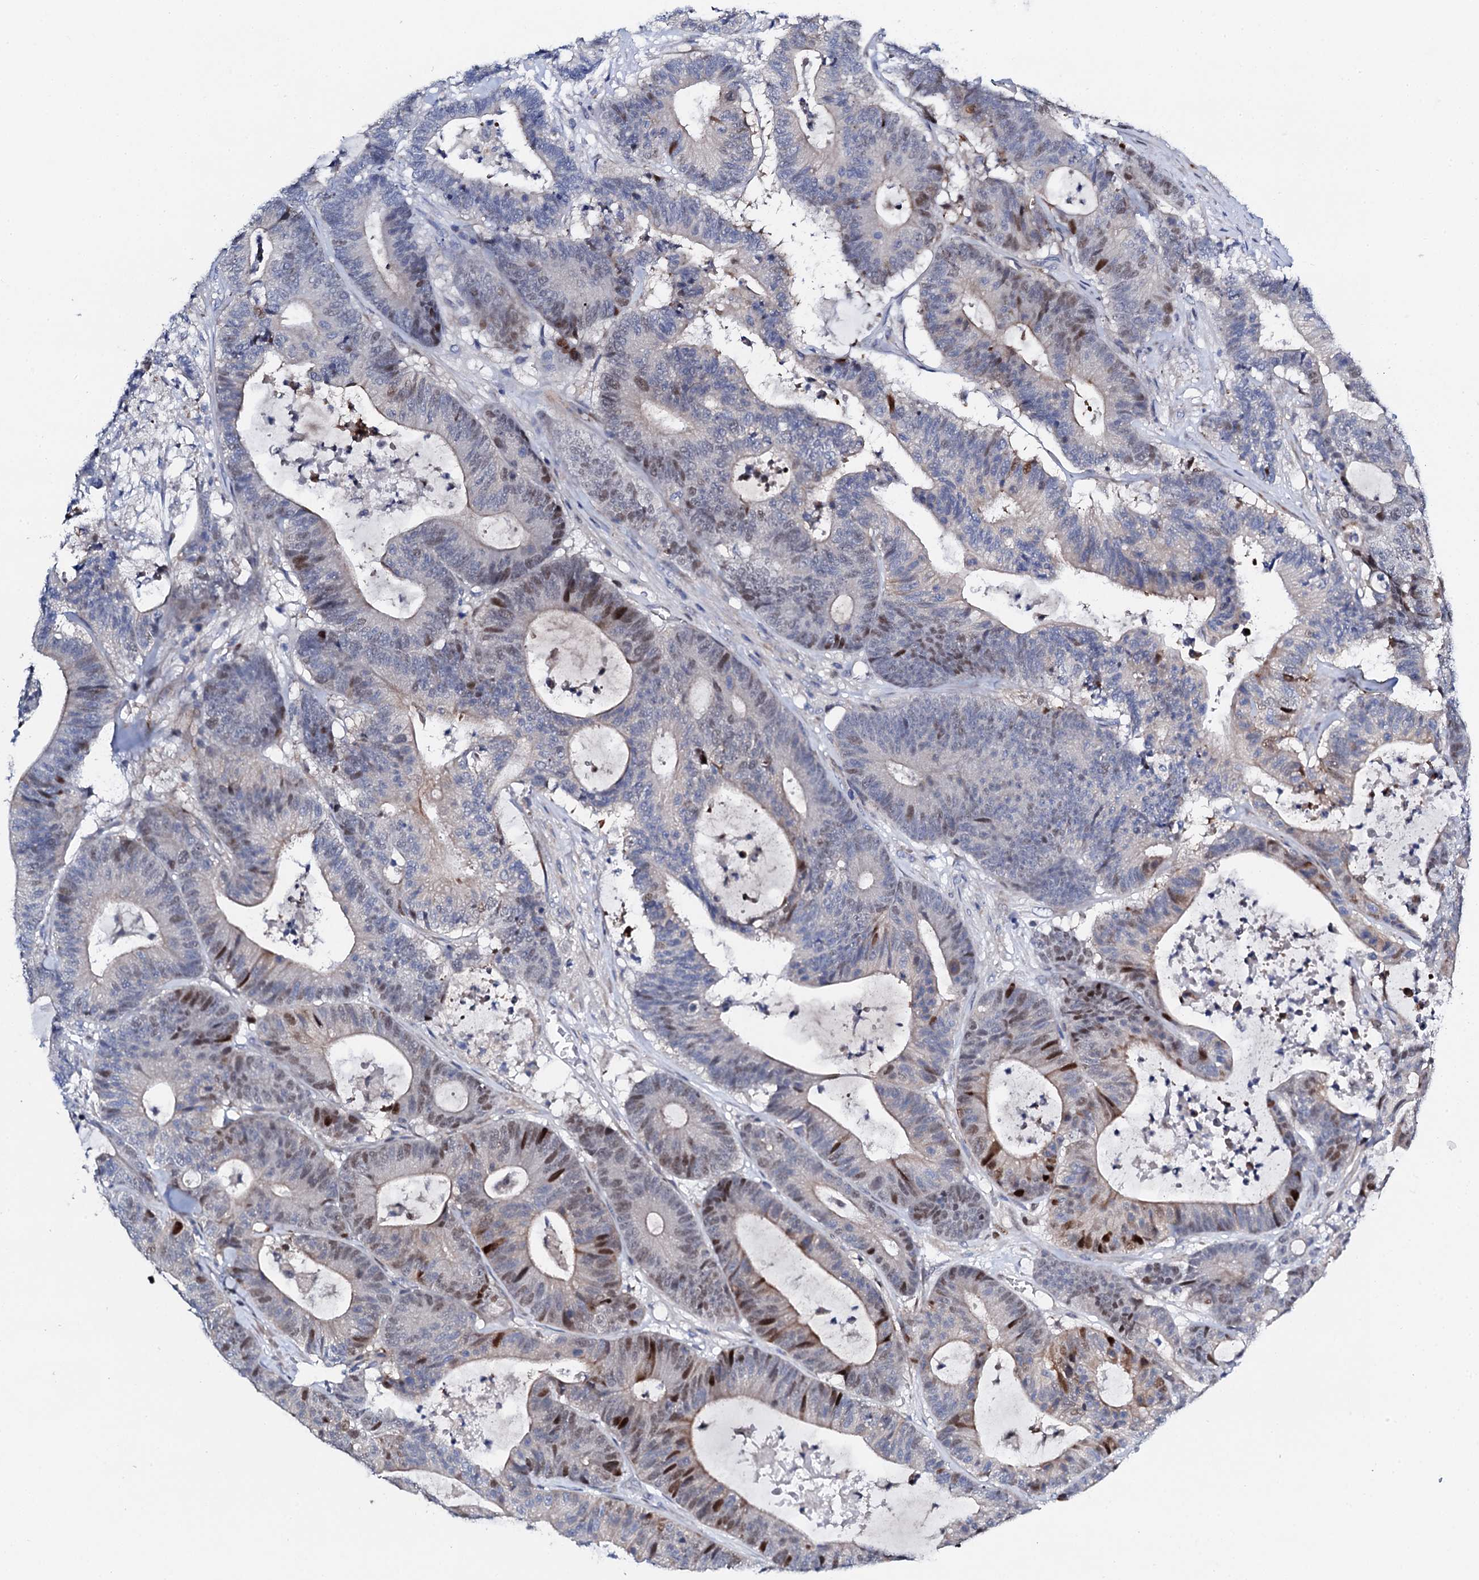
{"staining": {"intensity": "moderate", "quantity": "25%-75%", "location": "nuclear"}, "tissue": "colorectal cancer", "cell_type": "Tumor cells", "image_type": "cancer", "snomed": [{"axis": "morphology", "description": "Adenocarcinoma, NOS"}, {"axis": "topography", "description": "Colon"}], "caption": "Immunohistochemistry staining of colorectal cancer (adenocarcinoma), which demonstrates medium levels of moderate nuclear expression in about 25%-75% of tumor cells indicating moderate nuclear protein expression. The staining was performed using DAB (brown) for protein detection and nuclei were counterstained in hematoxylin (blue).", "gene": "NUDT13", "patient": {"sex": "female", "age": 84}}